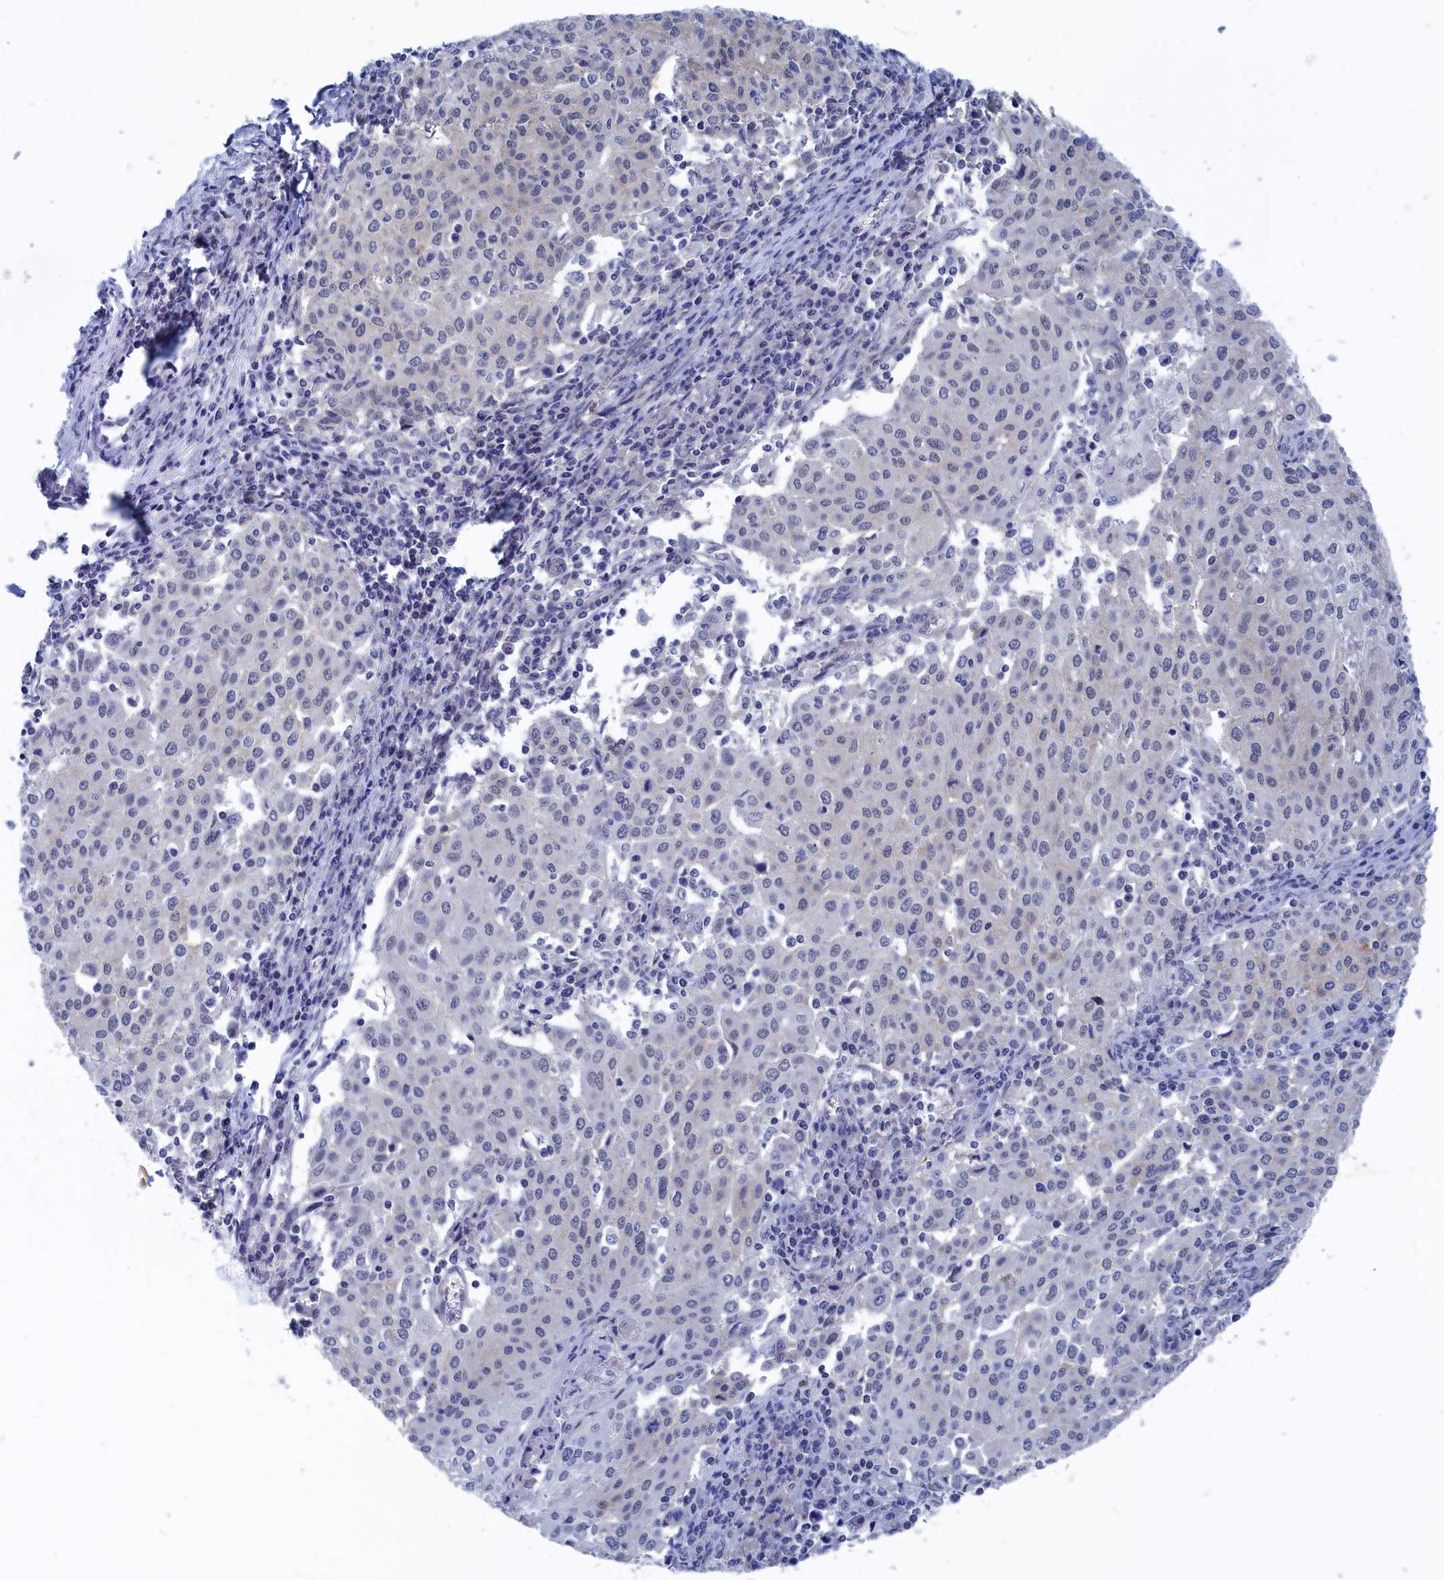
{"staining": {"intensity": "negative", "quantity": "none", "location": "none"}, "tissue": "cervical cancer", "cell_type": "Tumor cells", "image_type": "cancer", "snomed": [{"axis": "morphology", "description": "Squamous cell carcinoma, NOS"}, {"axis": "topography", "description": "Cervix"}], "caption": "Photomicrograph shows no protein positivity in tumor cells of cervical squamous cell carcinoma tissue. (IHC, brightfield microscopy, high magnification).", "gene": "MARCHF3", "patient": {"sex": "female", "age": 46}}